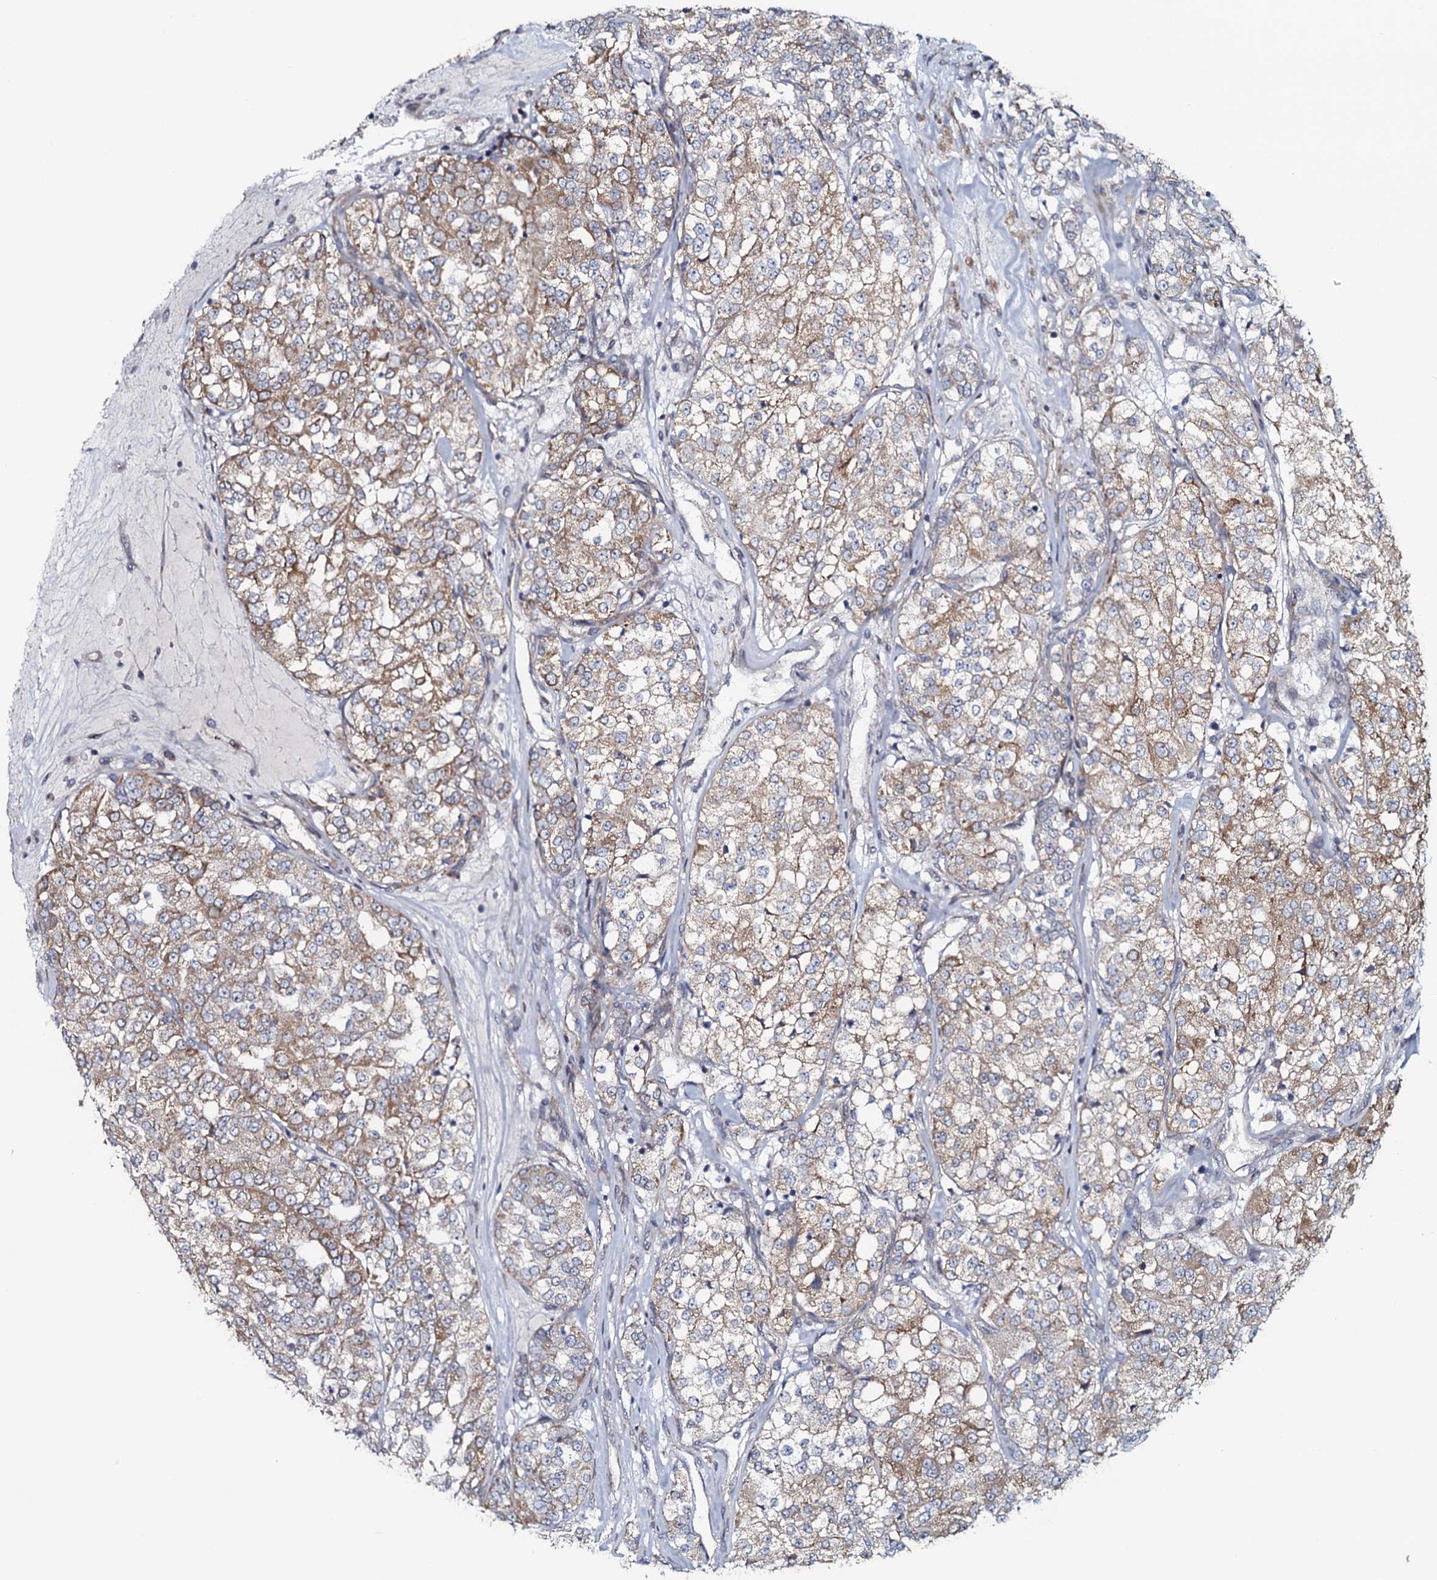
{"staining": {"intensity": "moderate", "quantity": "25%-75%", "location": "cytoplasmic/membranous"}, "tissue": "renal cancer", "cell_type": "Tumor cells", "image_type": "cancer", "snomed": [{"axis": "morphology", "description": "Adenocarcinoma, NOS"}, {"axis": "topography", "description": "Kidney"}], "caption": "A brown stain labels moderate cytoplasmic/membranous positivity of a protein in human renal adenocarcinoma tumor cells.", "gene": "KCTD4", "patient": {"sex": "female", "age": 63}}